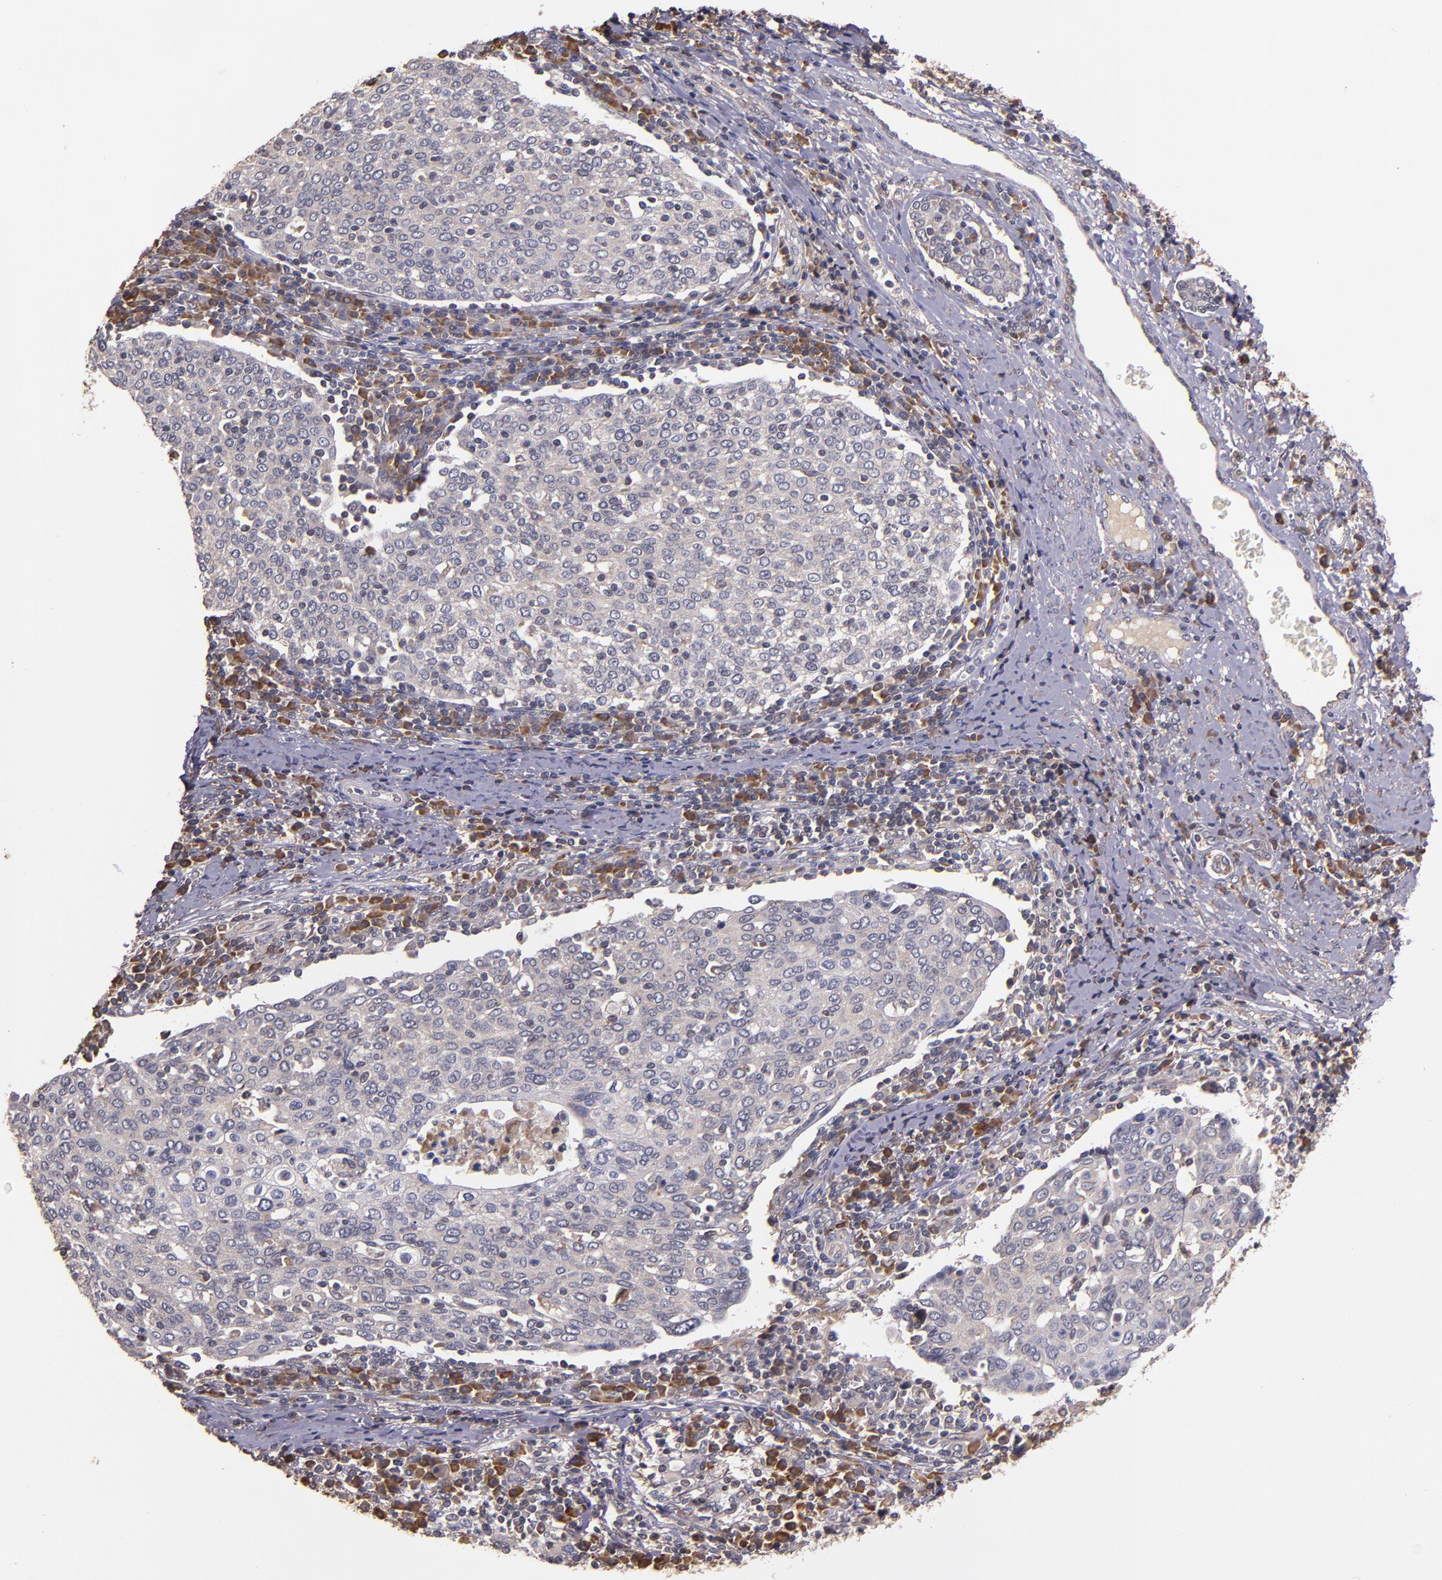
{"staining": {"intensity": "weak", "quantity": ">75%", "location": "cytoplasmic/membranous"}, "tissue": "cervical cancer", "cell_type": "Tumor cells", "image_type": "cancer", "snomed": [{"axis": "morphology", "description": "Squamous cell carcinoma, NOS"}, {"axis": "topography", "description": "Cervix"}], "caption": "This micrograph displays cervical squamous cell carcinoma stained with immunohistochemistry to label a protein in brown. The cytoplasmic/membranous of tumor cells show weak positivity for the protein. Nuclei are counter-stained blue.", "gene": "PRAF2", "patient": {"sex": "female", "age": 40}}